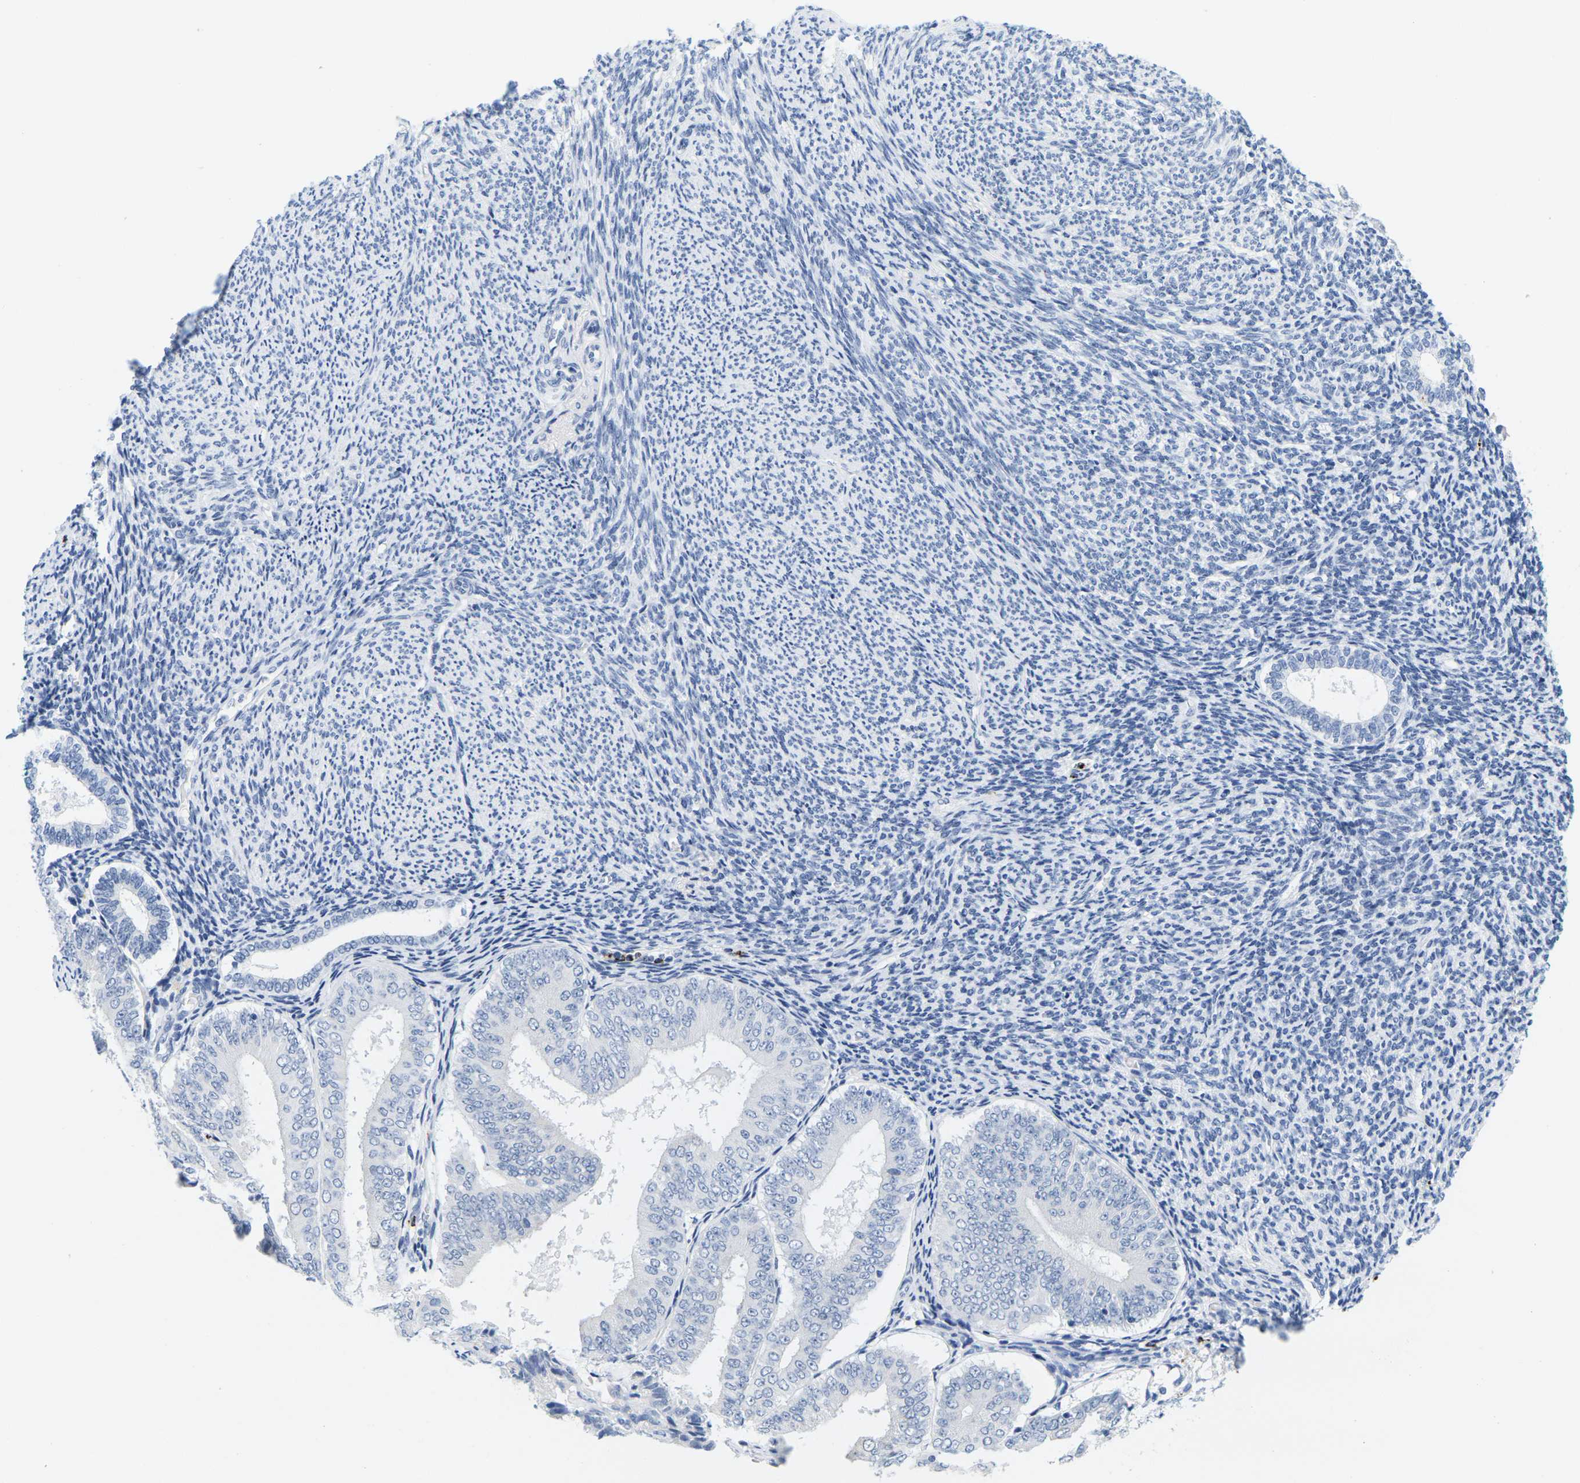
{"staining": {"intensity": "negative", "quantity": "none", "location": "none"}, "tissue": "endometrial cancer", "cell_type": "Tumor cells", "image_type": "cancer", "snomed": [{"axis": "morphology", "description": "Adenocarcinoma, NOS"}, {"axis": "topography", "description": "Endometrium"}], "caption": "High power microscopy image of an immunohistochemistry image of endometrial cancer, revealing no significant expression in tumor cells.", "gene": "HLA-DOB", "patient": {"sex": "female", "age": 63}}